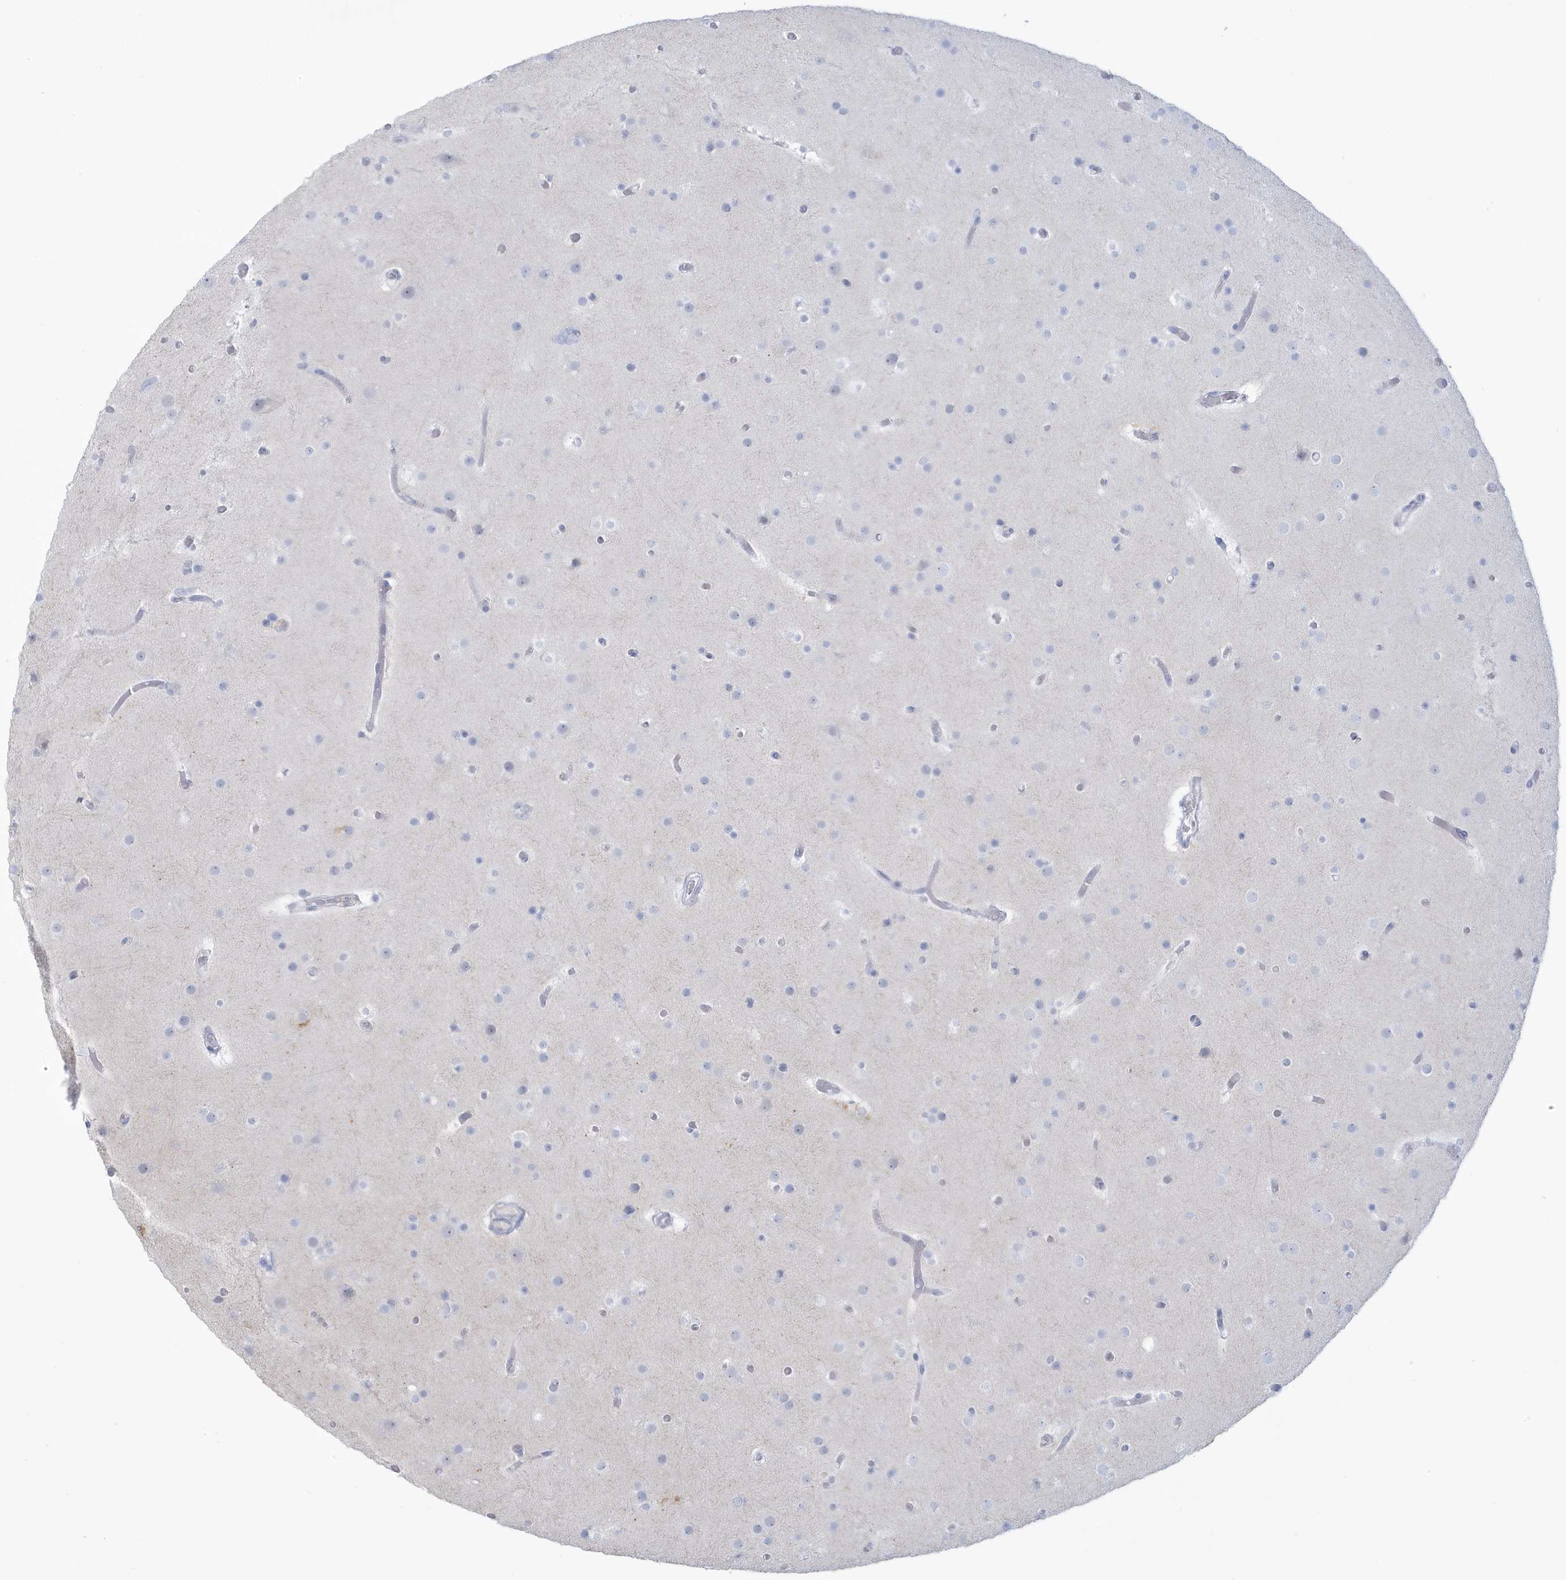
{"staining": {"intensity": "negative", "quantity": "none", "location": "none"}, "tissue": "glioma", "cell_type": "Tumor cells", "image_type": "cancer", "snomed": [{"axis": "morphology", "description": "Glioma, malignant, High grade"}, {"axis": "topography", "description": "Cerebral cortex"}], "caption": "Immunohistochemistry of human glioma displays no staining in tumor cells. Brightfield microscopy of IHC stained with DAB (3,3'-diaminobenzidine) (brown) and hematoxylin (blue), captured at high magnification.", "gene": "HERC6", "patient": {"sex": "female", "age": 36}}